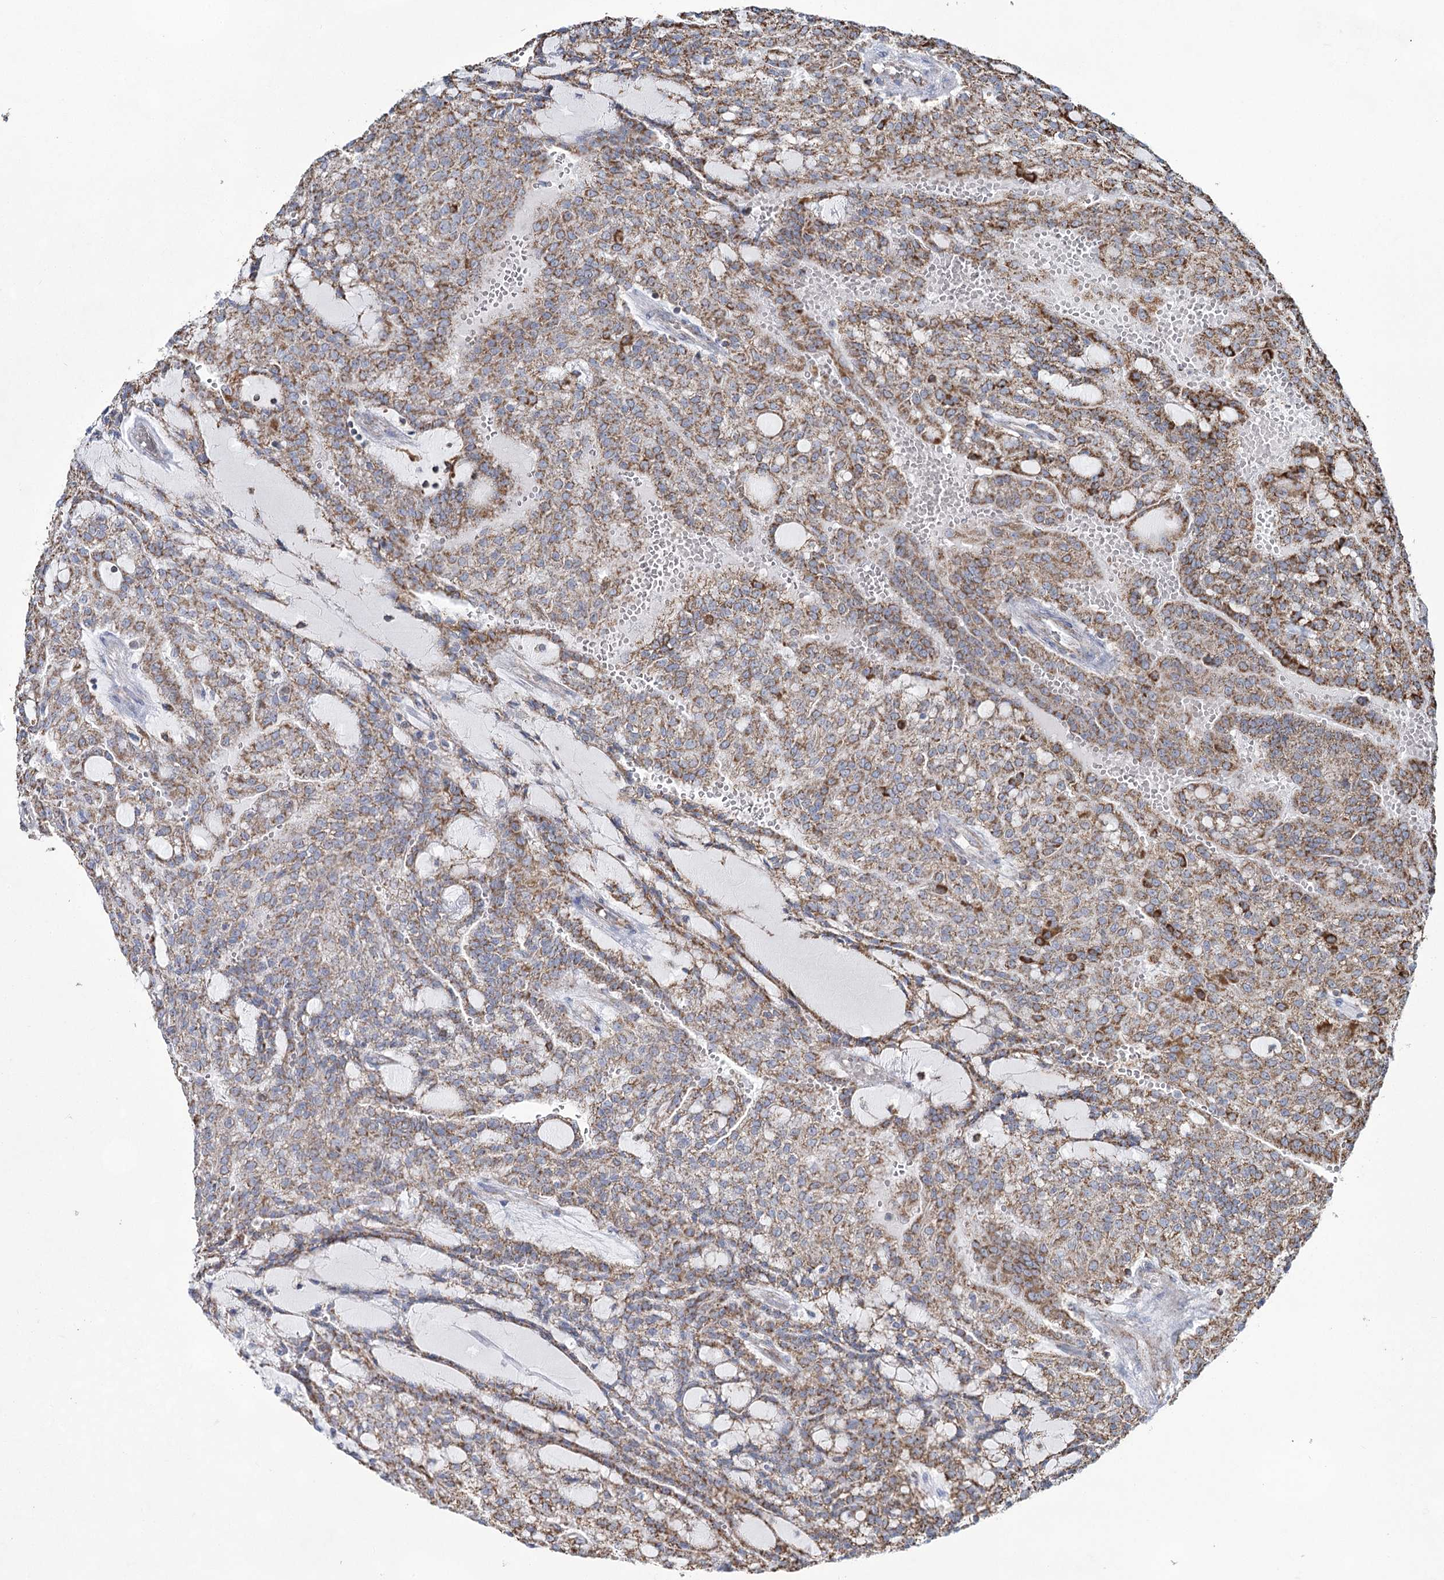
{"staining": {"intensity": "moderate", "quantity": ">75%", "location": "cytoplasmic/membranous"}, "tissue": "renal cancer", "cell_type": "Tumor cells", "image_type": "cancer", "snomed": [{"axis": "morphology", "description": "Adenocarcinoma, NOS"}, {"axis": "topography", "description": "Kidney"}], "caption": "Protein analysis of renal adenocarcinoma tissue displays moderate cytoplasmic/membranous positivity in approximately >75% of tumor cells.", "gene": "CWF19L1", "patient": {"sex": "male", "age": 63}}